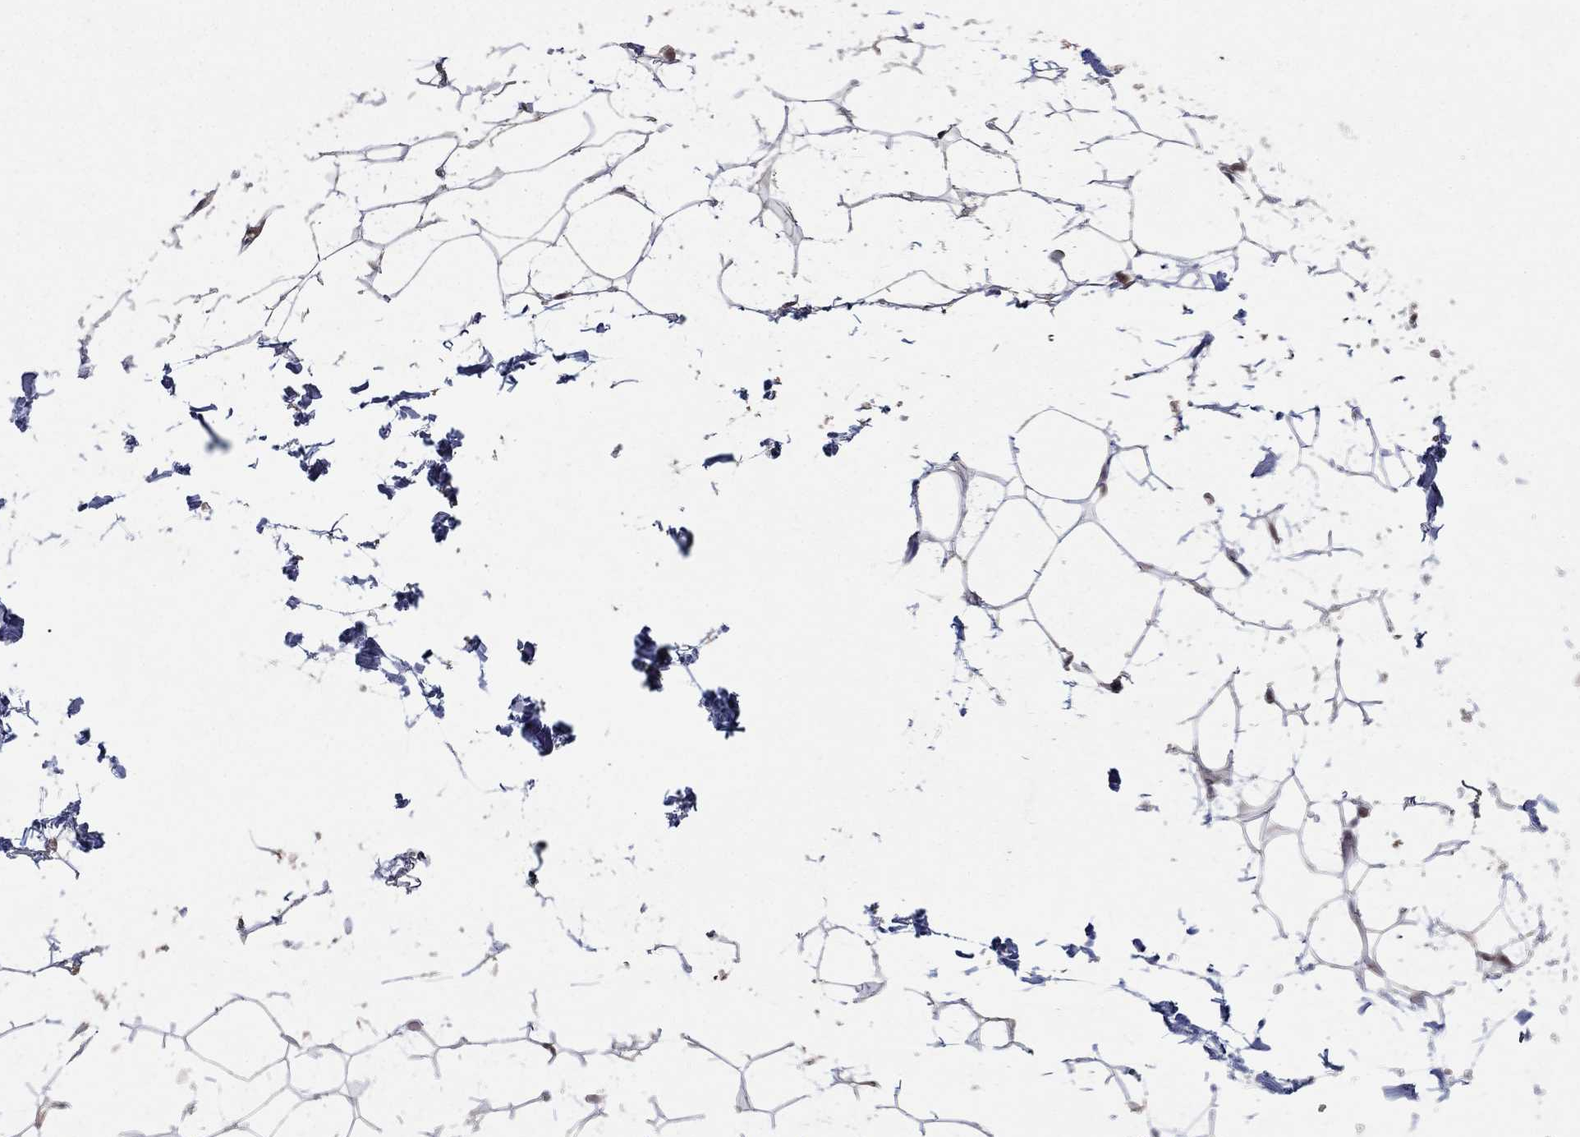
{"staining": {"intensity": "negative", "quantity": "none", "location": "none"}, "tissue": "adipose tissue", "cell_type": "Adipocytes", "image_type": "normal", "snomed": [{"axis": "morphology", "description": "Normal tissue, NOS"}, {"axis": "topography", "description": "Skin"}, {"axis": "topography", "description": "Peripheral nerve tissue"}], "caption": "Adipocytes are negative for brown protein staining in unremarkable adipose tissue. The staining was performed using DAB (3,3'-diaminobenzidine) to visualize the protein expression in brown, while the nuclei were stained in blue with hematoxylin (Magnification: 20x).", "gene": "CCDC66", "patient": {"sex": "female", "age": 56}}